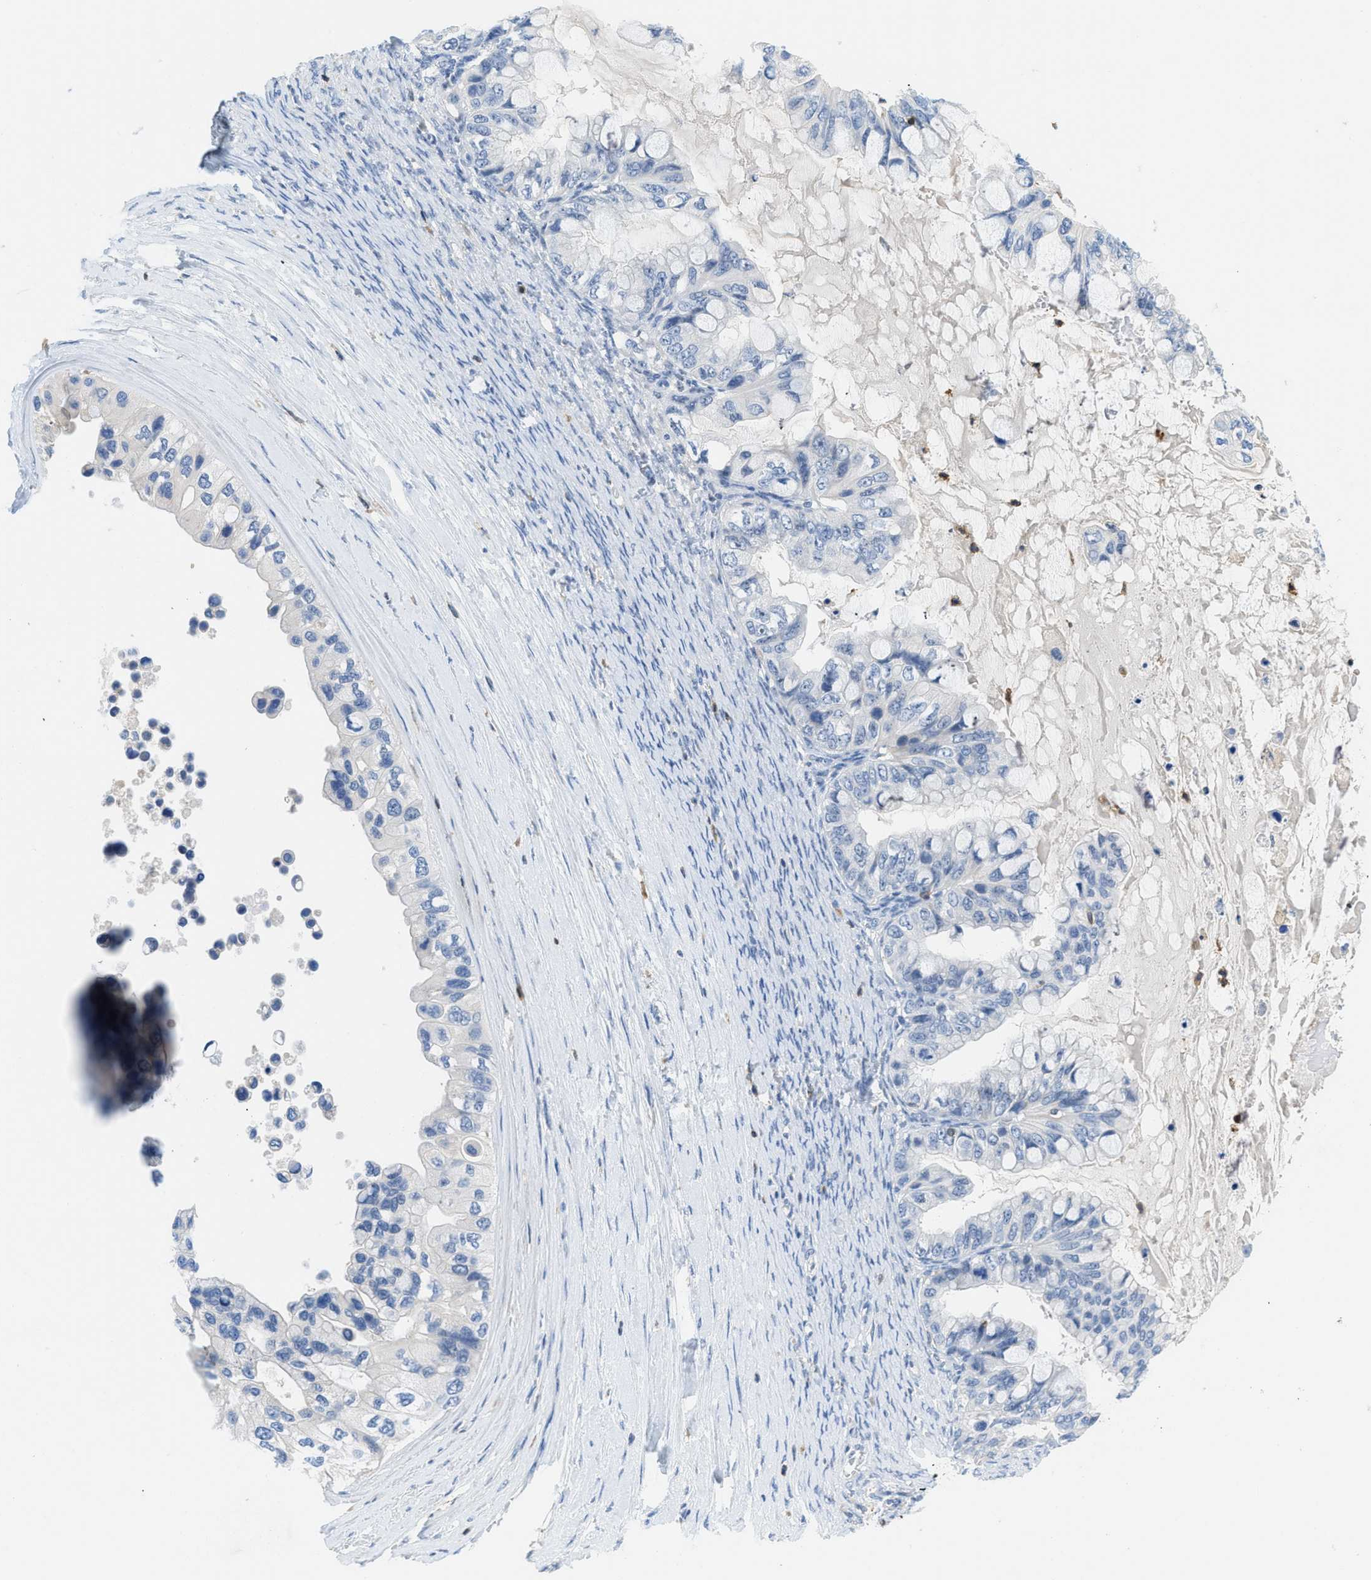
{"staining": {"intensity": "negative", "quantity": "none", "location": "none"}, "tissue": "ovarian cancer", "cell_type": "Tumor cells", "image_type": "cancer", "snomed": [{"axis": "morphology", "description": "Cystadenocarcinoma, mucinous, NOS"}, {"axis": "topography", "description": "Ovary"}], "caption": "IHC of ovarian cancer (mucinous cystadenocarcinoma) exhibits no expression in tumor cells.", "gene": "FAM151A", "patient": {"sex": "female", "age": 80}}